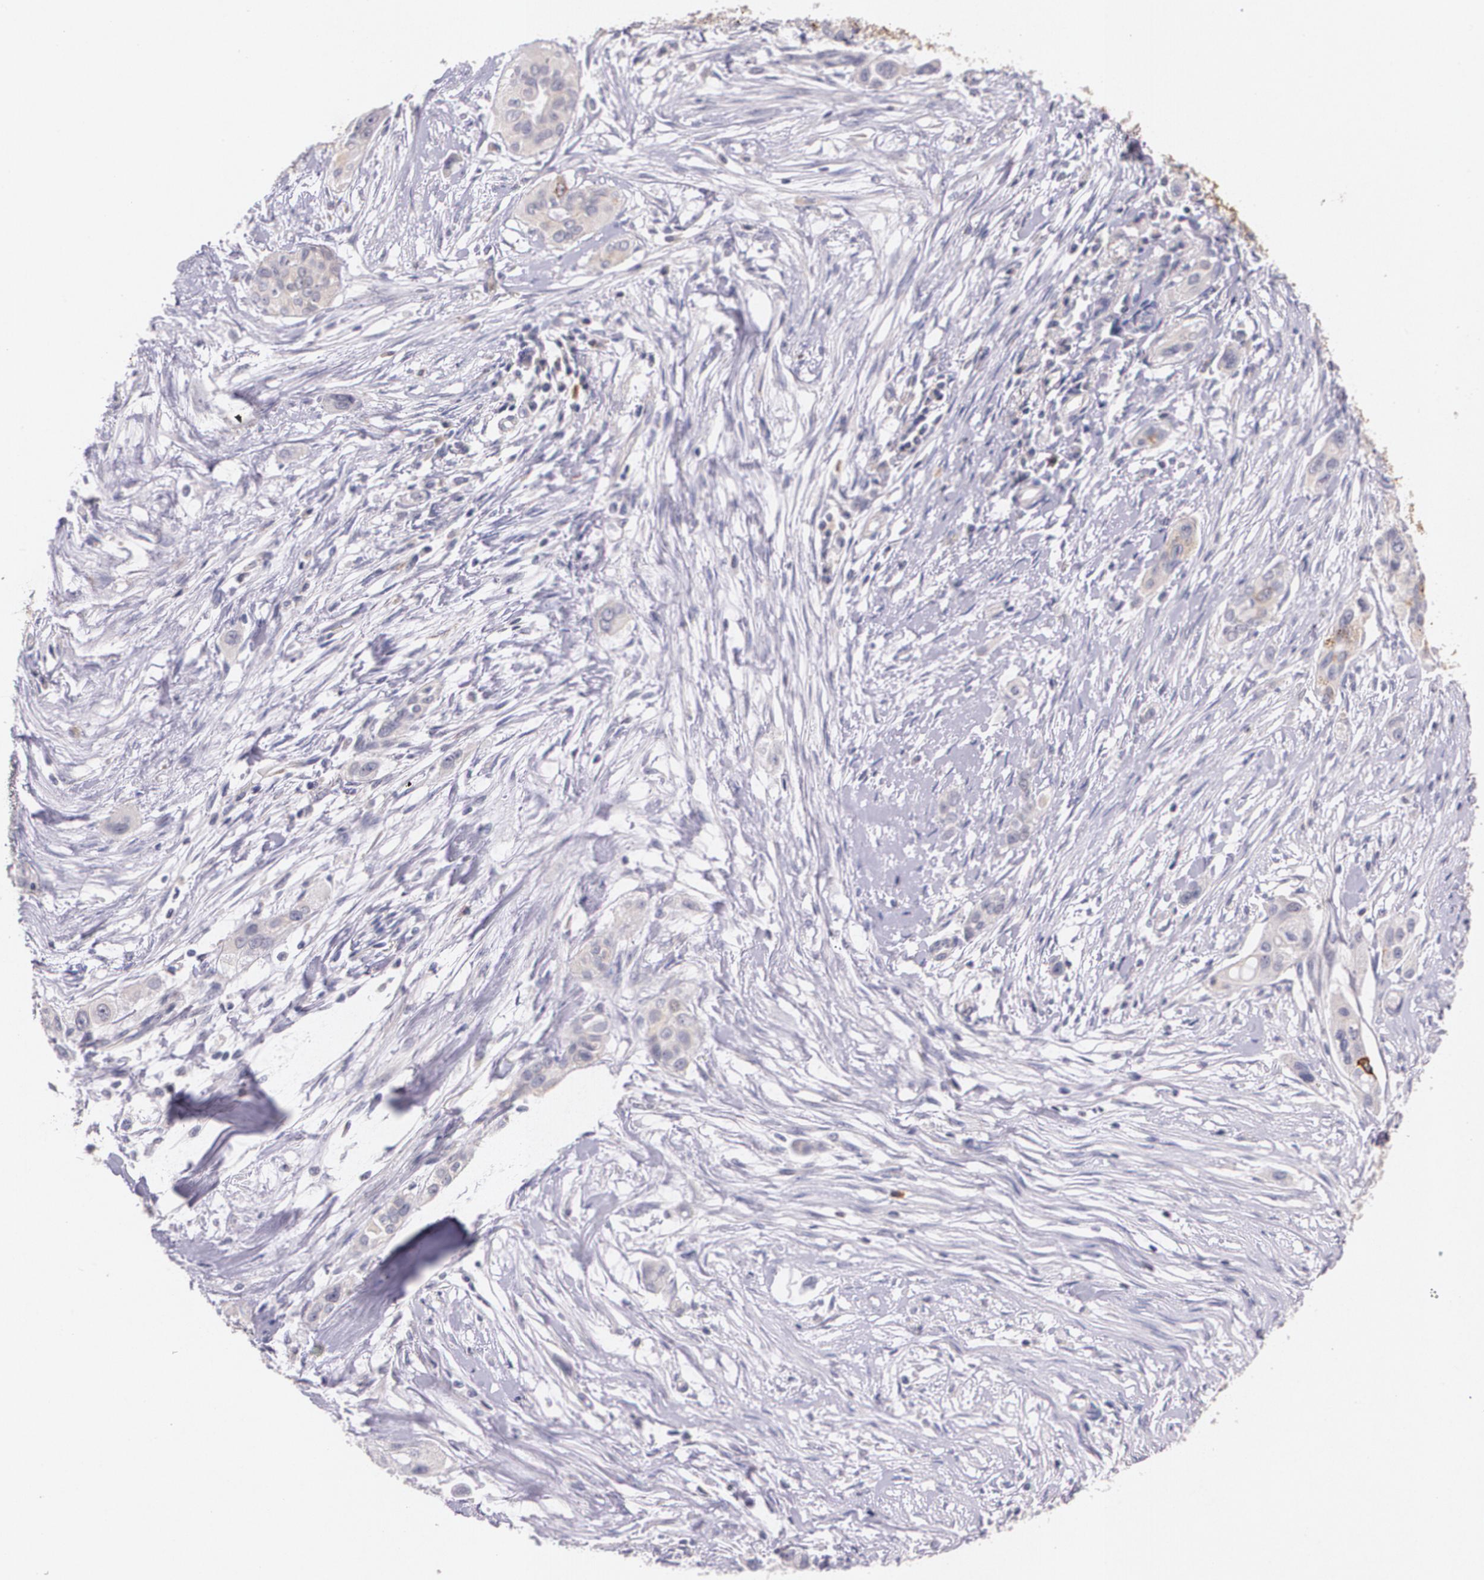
{"staining": {"intensity": "weak", "quantity": ">75%", "location": "cytoplasmic/membranous"}, "tissue": "pancreatic cancer", "cell_type": "Tumor cells", "image_type": "cancer", "snomed": [{"axis": "morphology", "description": "Adenocarcinoma, NOS"}, {"axis": "topography", "description": "Pancreas"}], "caption": "Pancreatic cancer (adenocarcinoma) stained for a protein (brown) displays weak cytoplasmic/membranous positive positivity in about >75% of tumor cells.", "gene": "TM4SF1", "patient": {"sex": "female", "age": 60}}